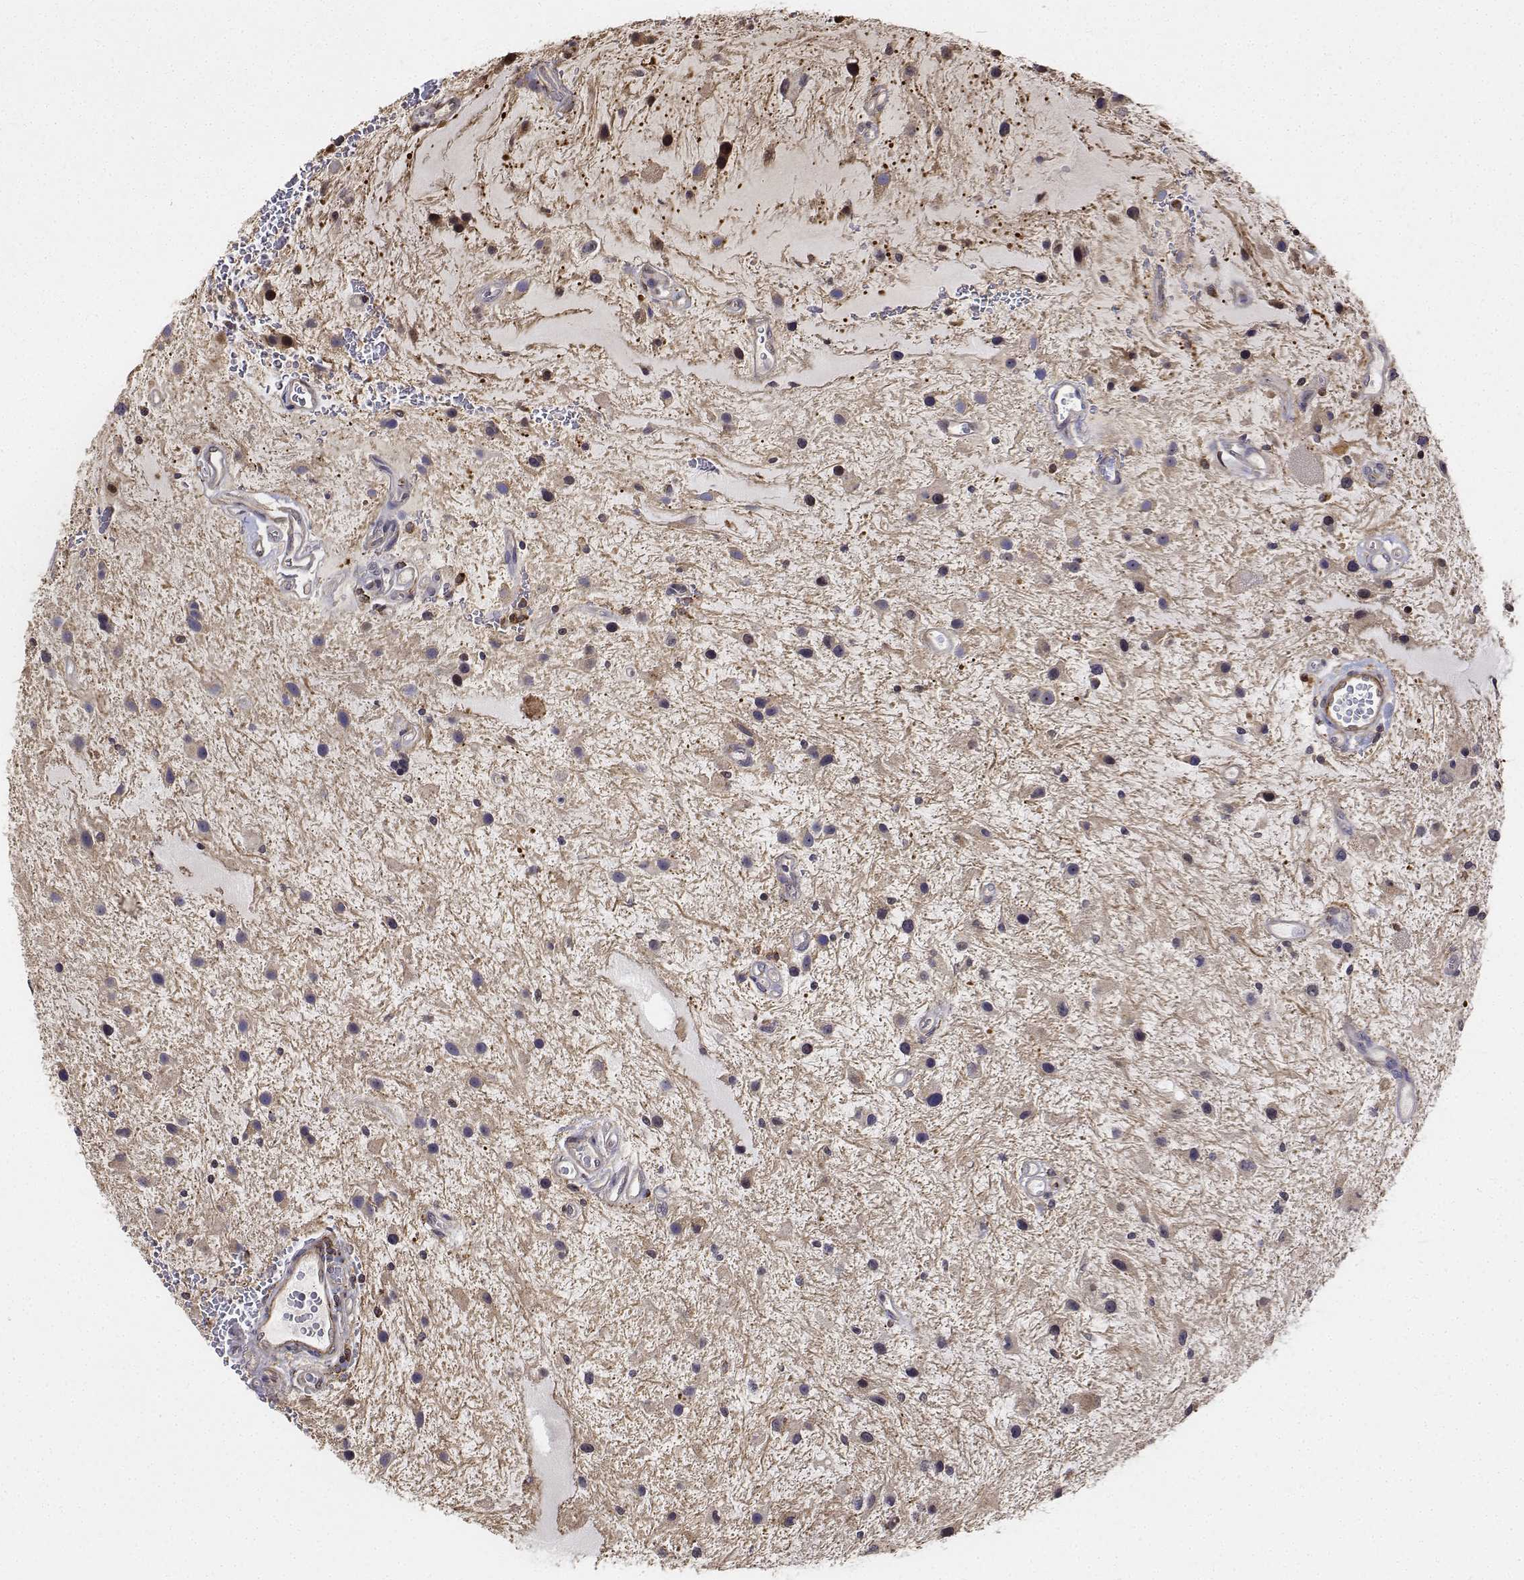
{"staining": {"intensity": "negative", "quantity": "none", "location": "none"}, "tissue": "glioma", "cell_type": "Tumor cells", "image_type": "cancer", "snomed": [{"axis": "morphology", "description": "Glioma, malignant, Low grade"}, {"axis": "topography", "description": "Cerebellum"}], "caption": "The immunohistochemistry (IHC) micrograph has no significant expression in tumor cells of malignant low-grade glioma tissue.", "gene": "PCID2", "patient": {"sex": "female", "age": 14}}